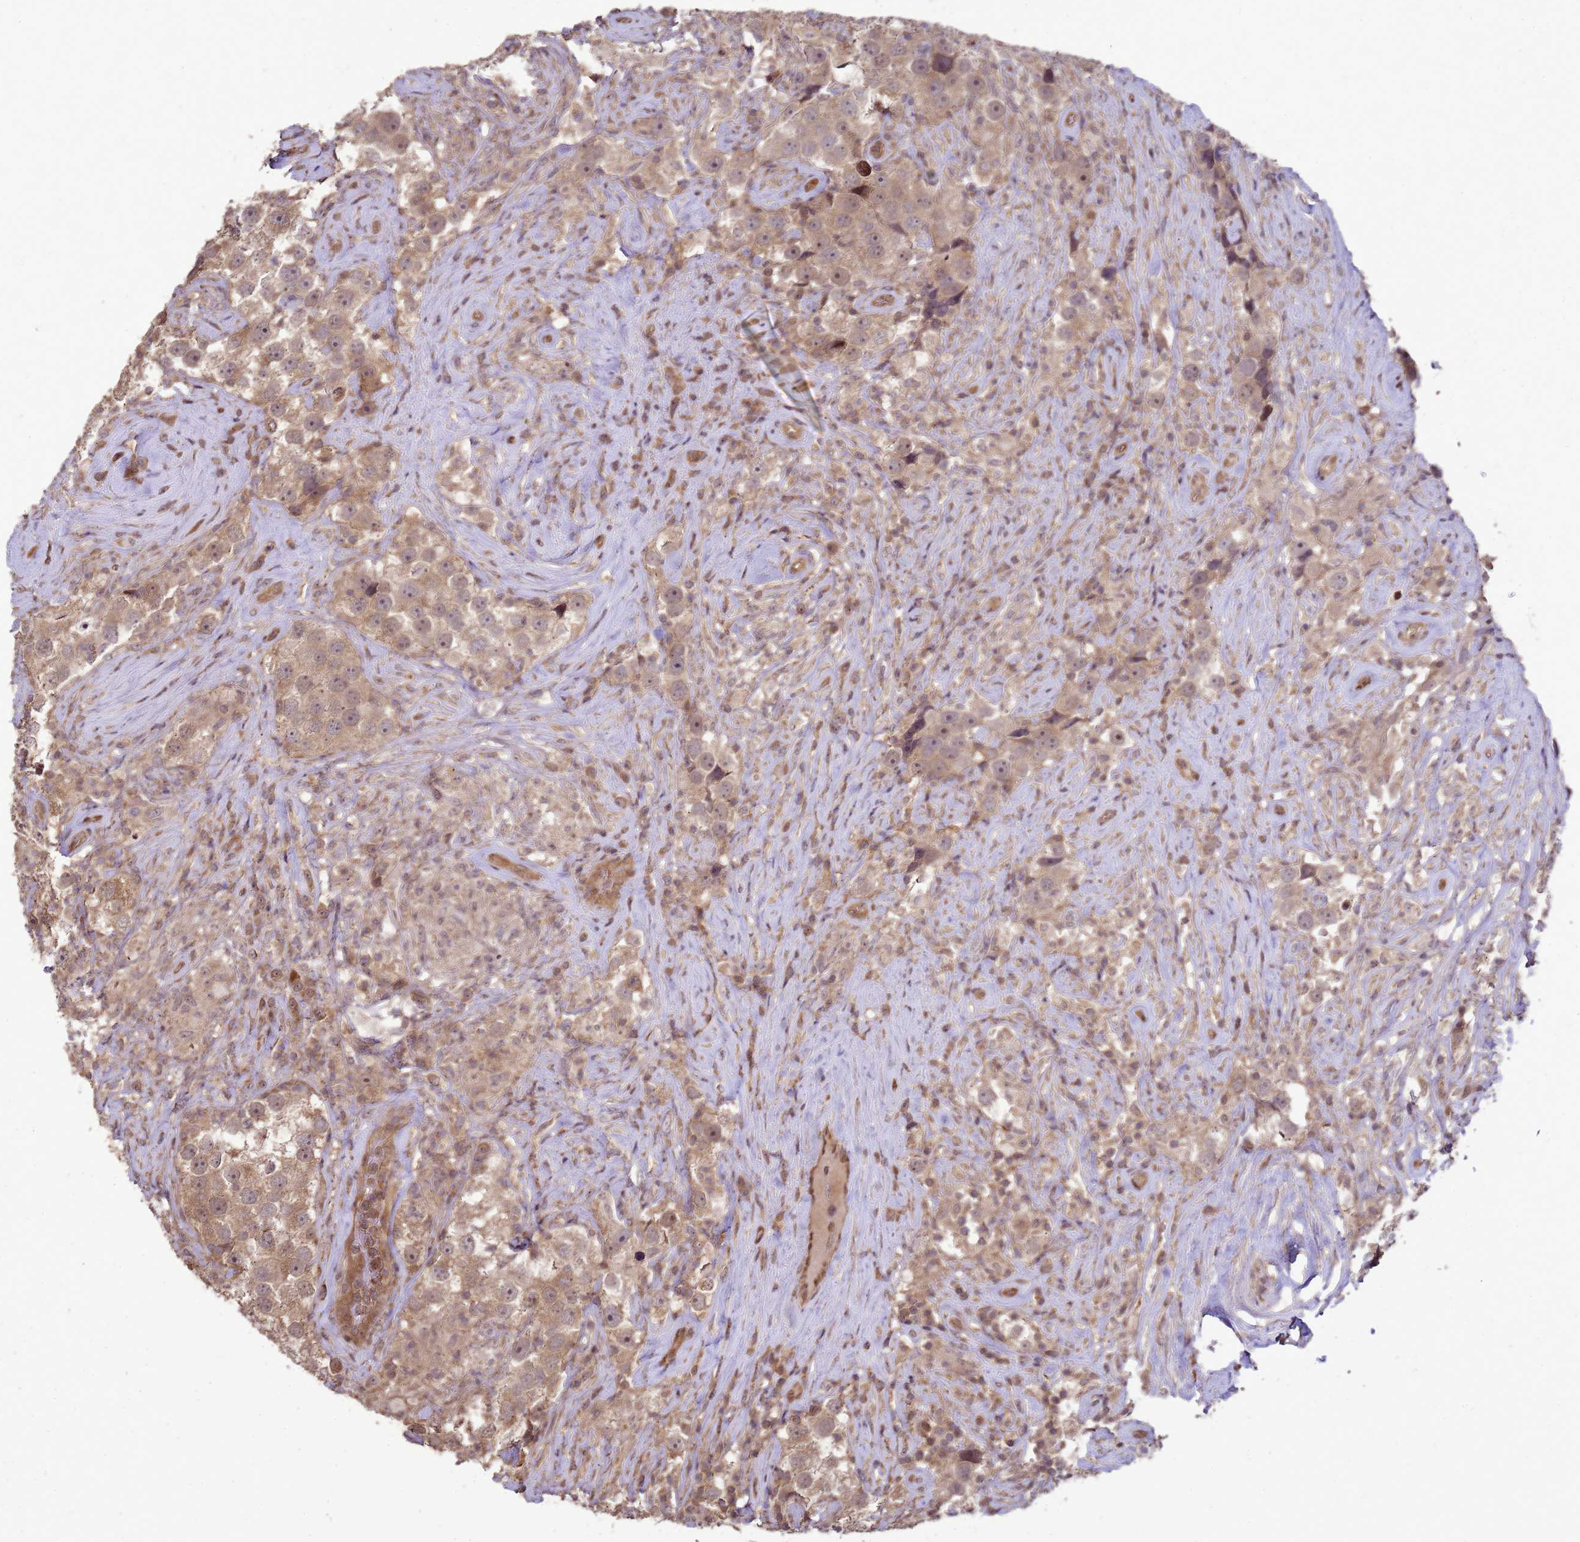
{"staining": {"intensity": "moderate", "quantity": ">75%", "location": "cytoplasmic/membranous,nuclear"}, "tissue": "testis cancer", "cell_type": "Tumor cells", "image_type": "cancer", "snomed": [{"axis": "morphology", "description": "Seminoma, NOS"}, {"axis": "topography", "description": "Testis"}], "caption": "Human testis cancer stained with a protein marker shows moderate staining in tumor cells.", "gene": "CRBN", "patient": {"sex": "male", "age": 49}}